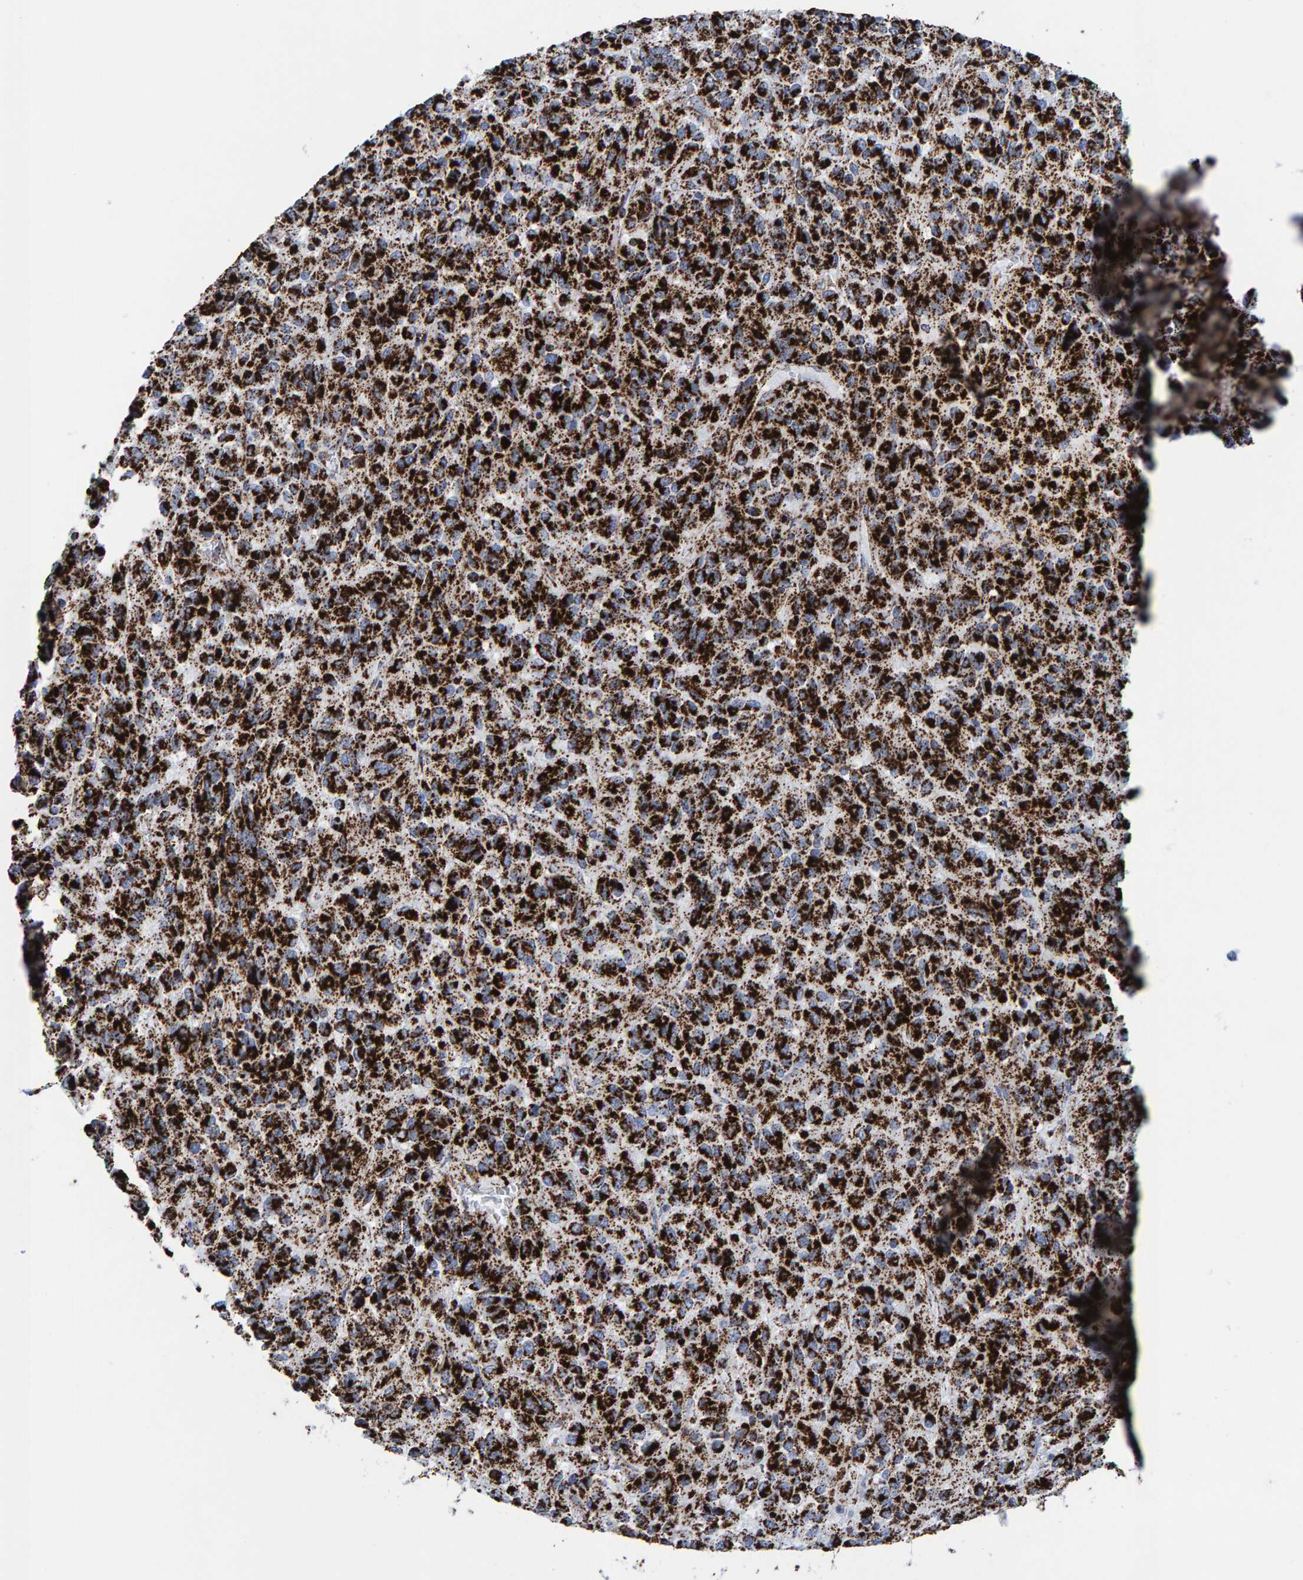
{"staining": {"intensity": "strong", "quantity": ">75%", "location": "cytoplasmic/membranous"}, "tissue": "melanoma", "cell_type": "Tumor cells", "image_type": "cancer", "snomed": [{"axis": "morphology", "description": "Malignant melanoma, Metastatic site"}, {"axis": "topography", "description": "Lung"}], "caption": "Immunohistochemistry (IHC) (DAB) staining of human malignant melanoma (metastatic site) shows strong cytoplasmic/membranous protein positivity in approximately >75% of tumor cells.", "gene": "ENSG00000262660", "patient": {"sex": "male", "age": 64}}